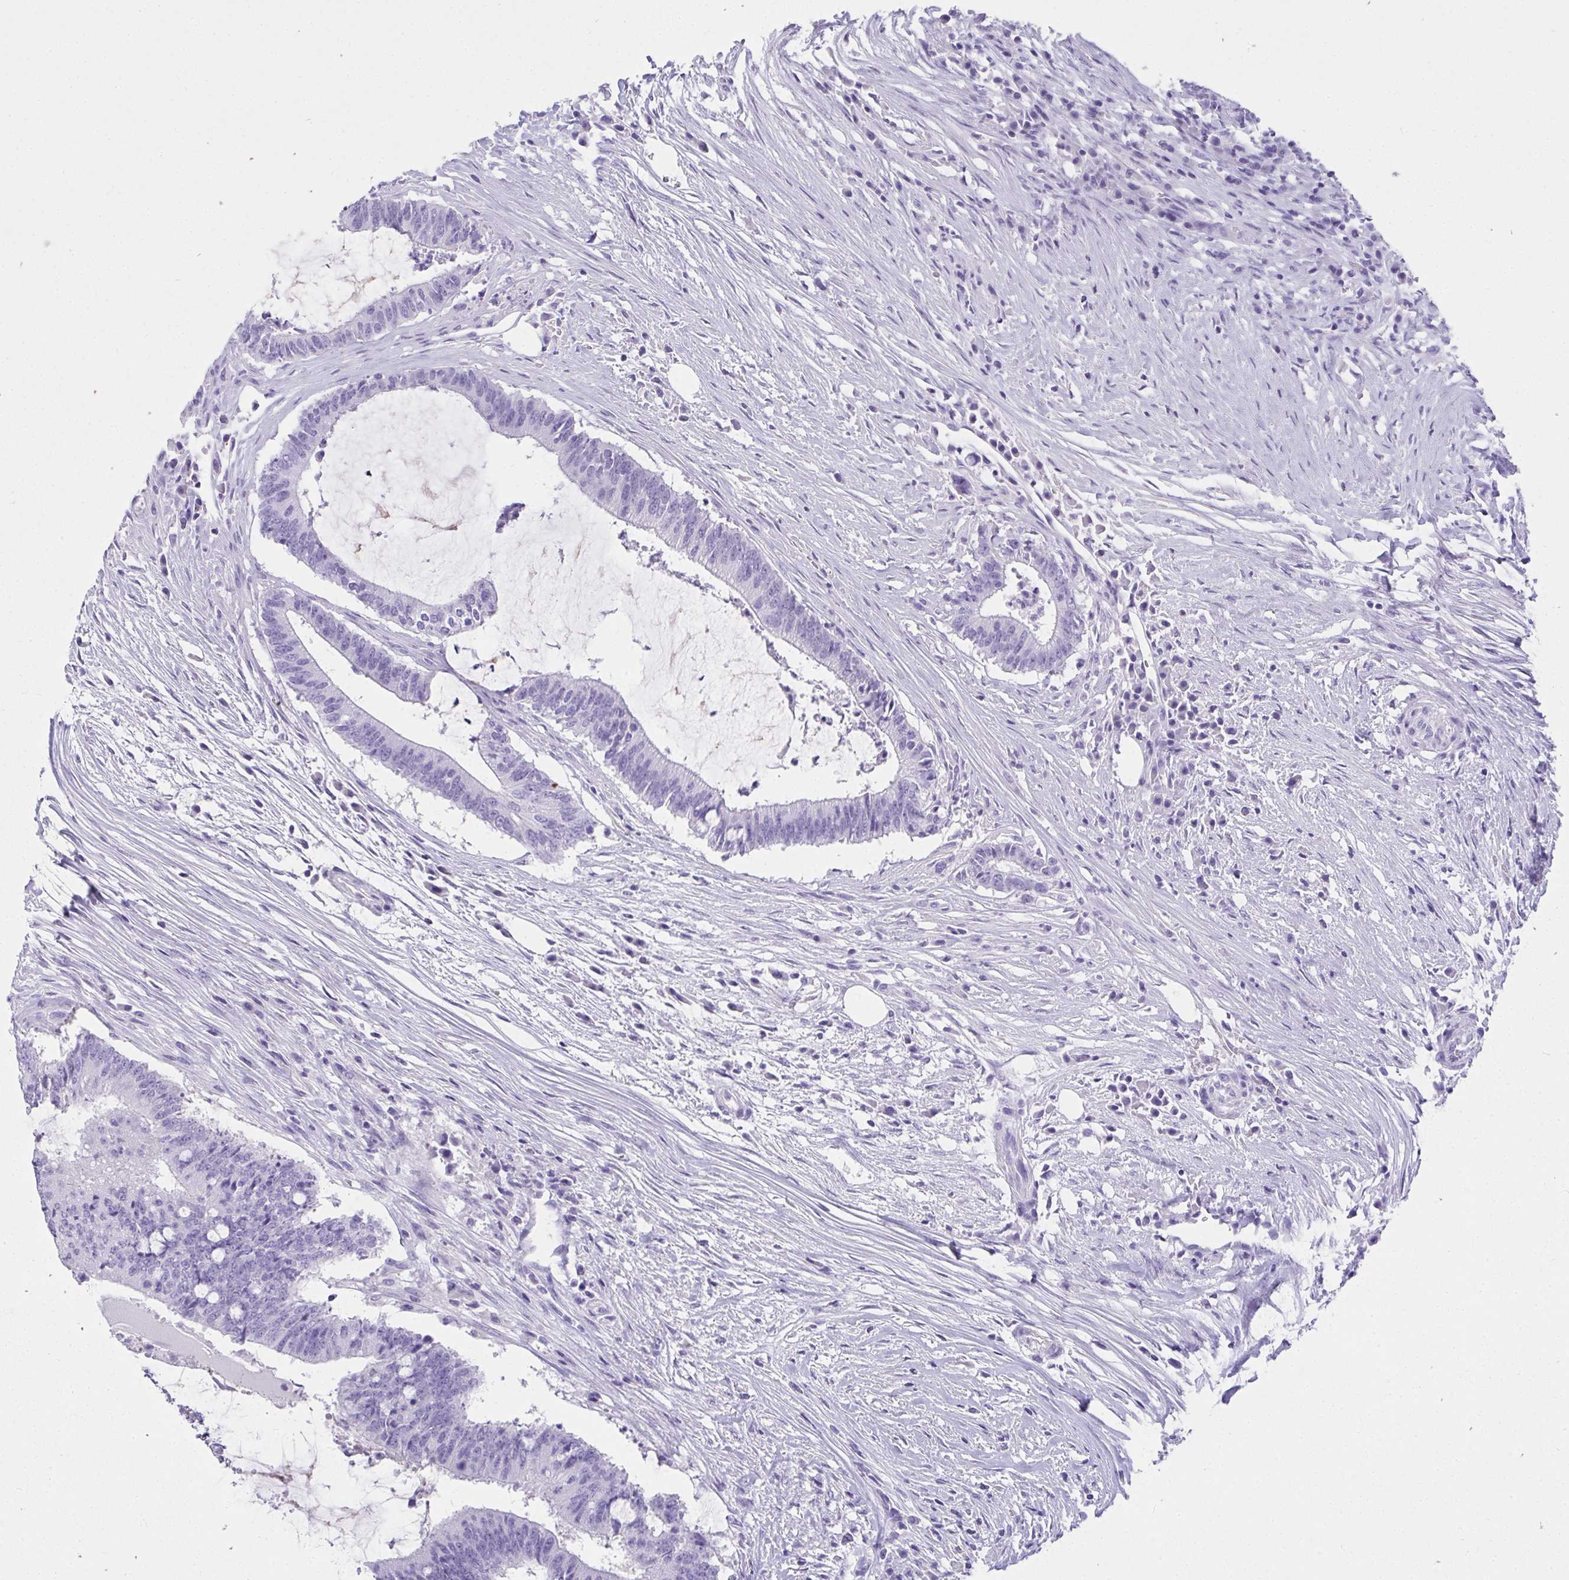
{"staining": {"intensity": "negative", "quantity": "none", "location": "none"}, "tissue": "colorectal cancer", "cell_type": "Tumor cells", "image_type": "cancer", "snomed": [{"axis": "morphology", "description": "Adenocarcinoma, NOS"}, {"axis": "topography", "description": "Colon"}], "caption": "A micrograph of colorectal cancer (adenocarcinoma) stained for a protein demonstrates no brown staining in tumor cells.", "gene": "AVIL", "patient": {"sex": "female", "age": 43}}